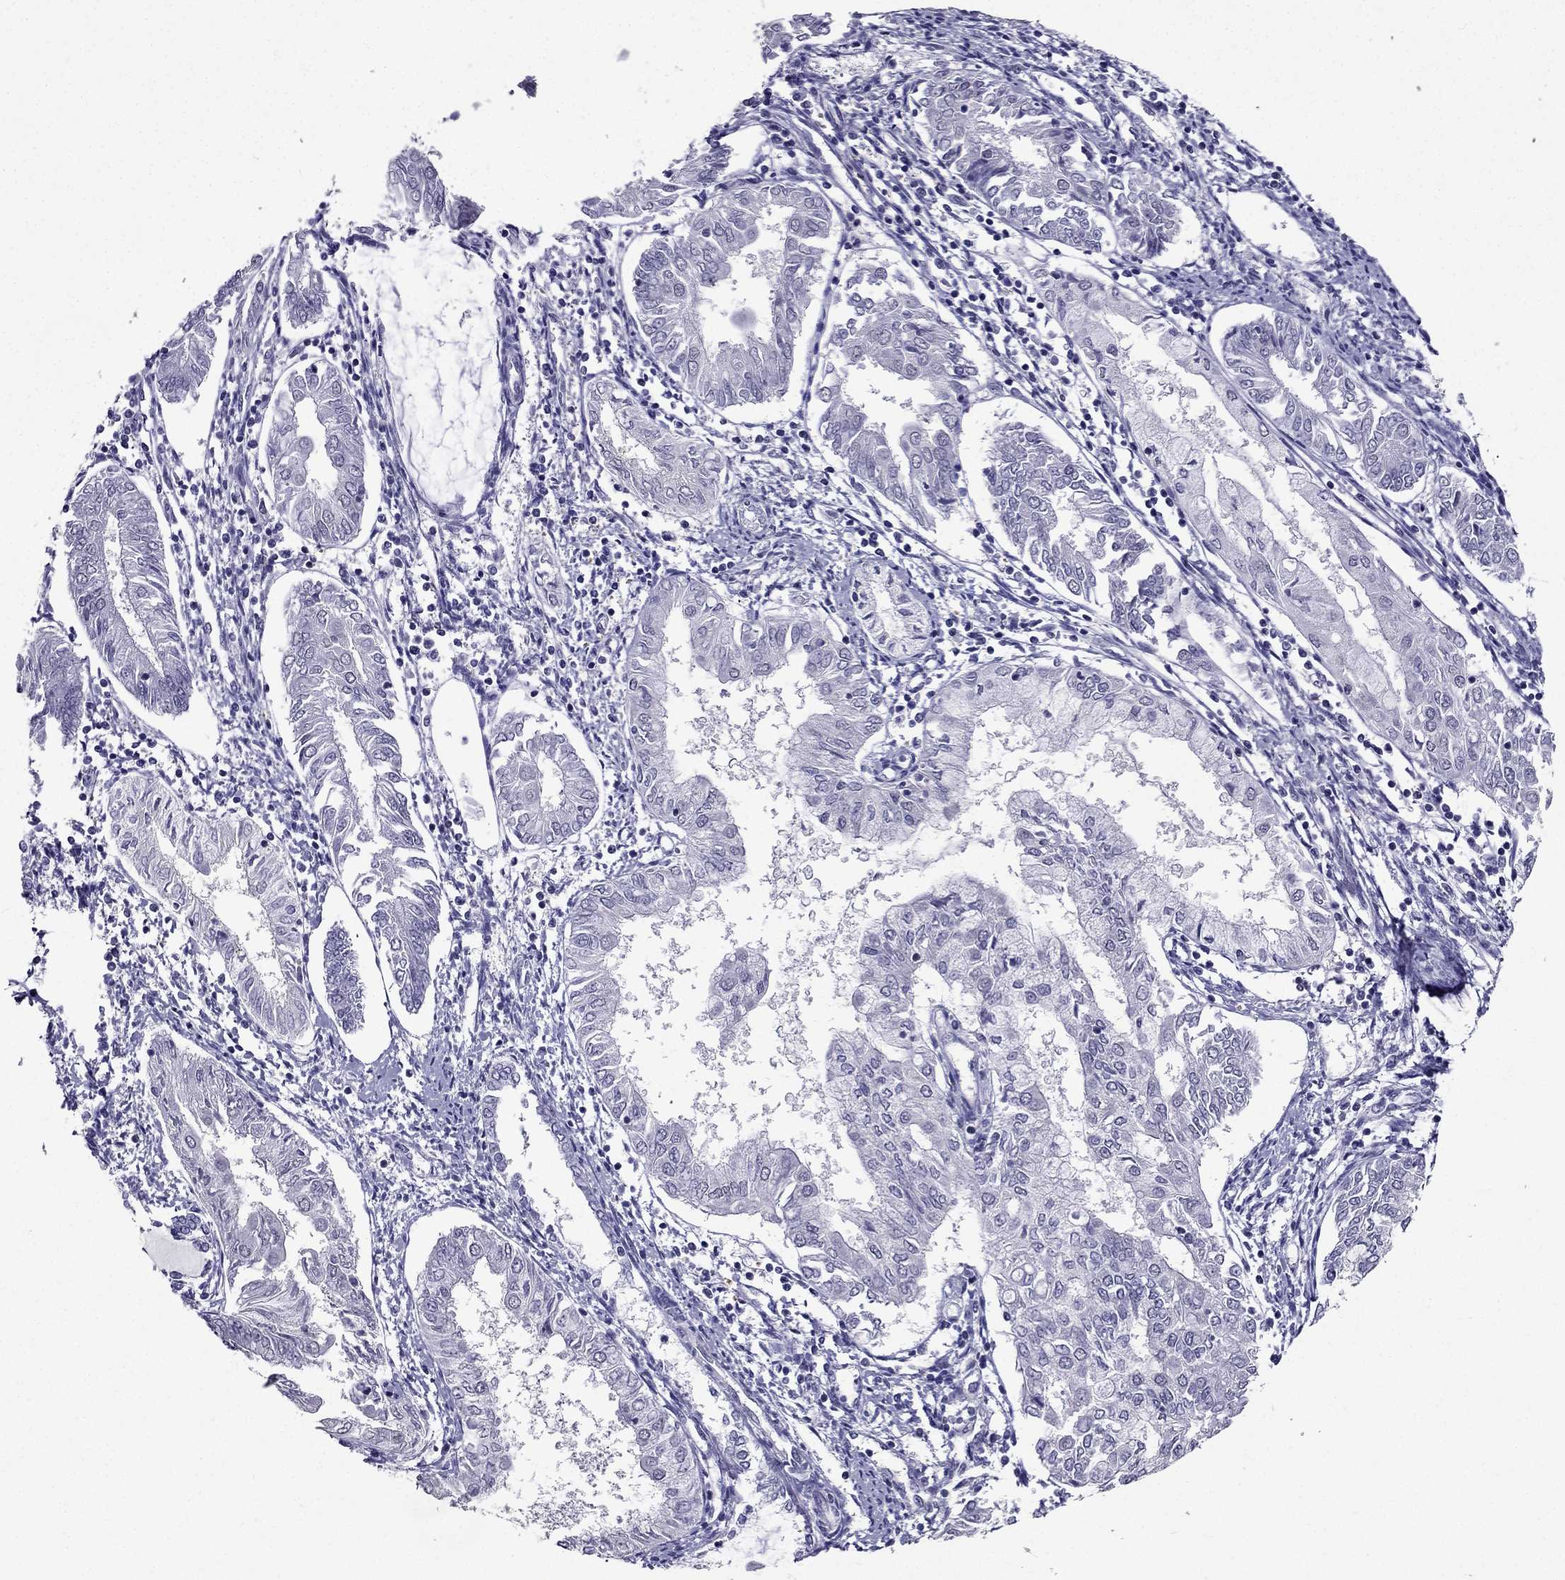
{"staining": {"intensity": "negative", "quantity": "none", "location": "none"}, "tissue": "endometrial cancer", "cell_type": "Tumor cells", "image_type": "cancer", "snomed": [{"axis": "morphology", "description": "Adenocarcinoma, NOS"}, {"axis": "topography", "description": "Endometrium"}], "caption": "This is an IHC photomicrograph of human endometrial adenocarcinoma. There is no positivity in tumor cells.", "gene": "AAK1", "patient": {"sex": "female", "age": 68}}